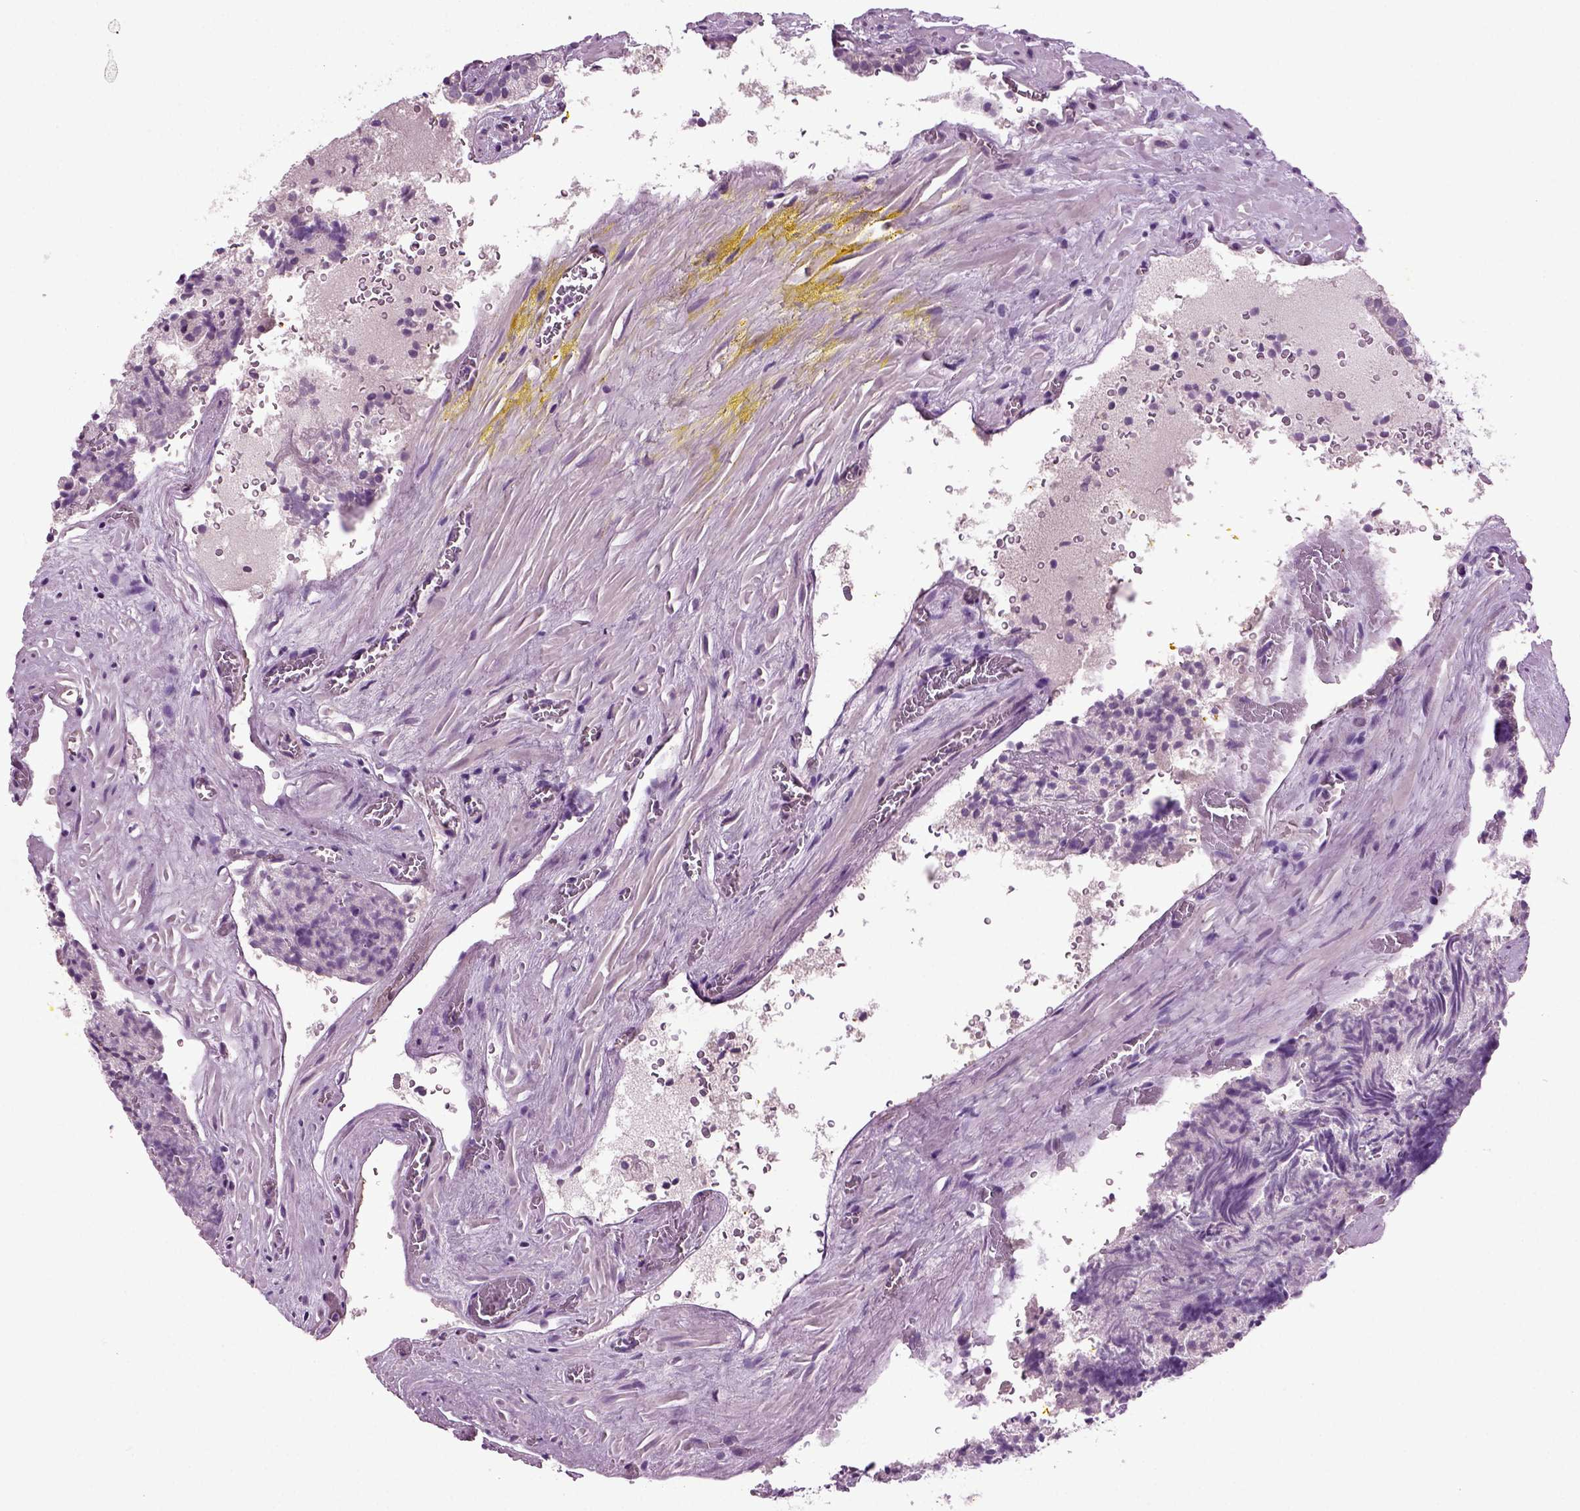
{"staining": {"intensity": "negative", "quantity": "none", "location": "none"}, "tissue": "prostate cancer", "cell_type": "Tumor cells", "image_type": "cancer", "snomed": [{"axis": "morphology", "description": "Adenocarcinoma, NOS"}, {"axis": "topography", "description": "Prostate"}], "caption": "The micrograph demonstrates no staining of tumor cells in adenocarcinoma (prostate).", "gene": "COL9A2", "patient": {"sex": "male", "age": 66}}